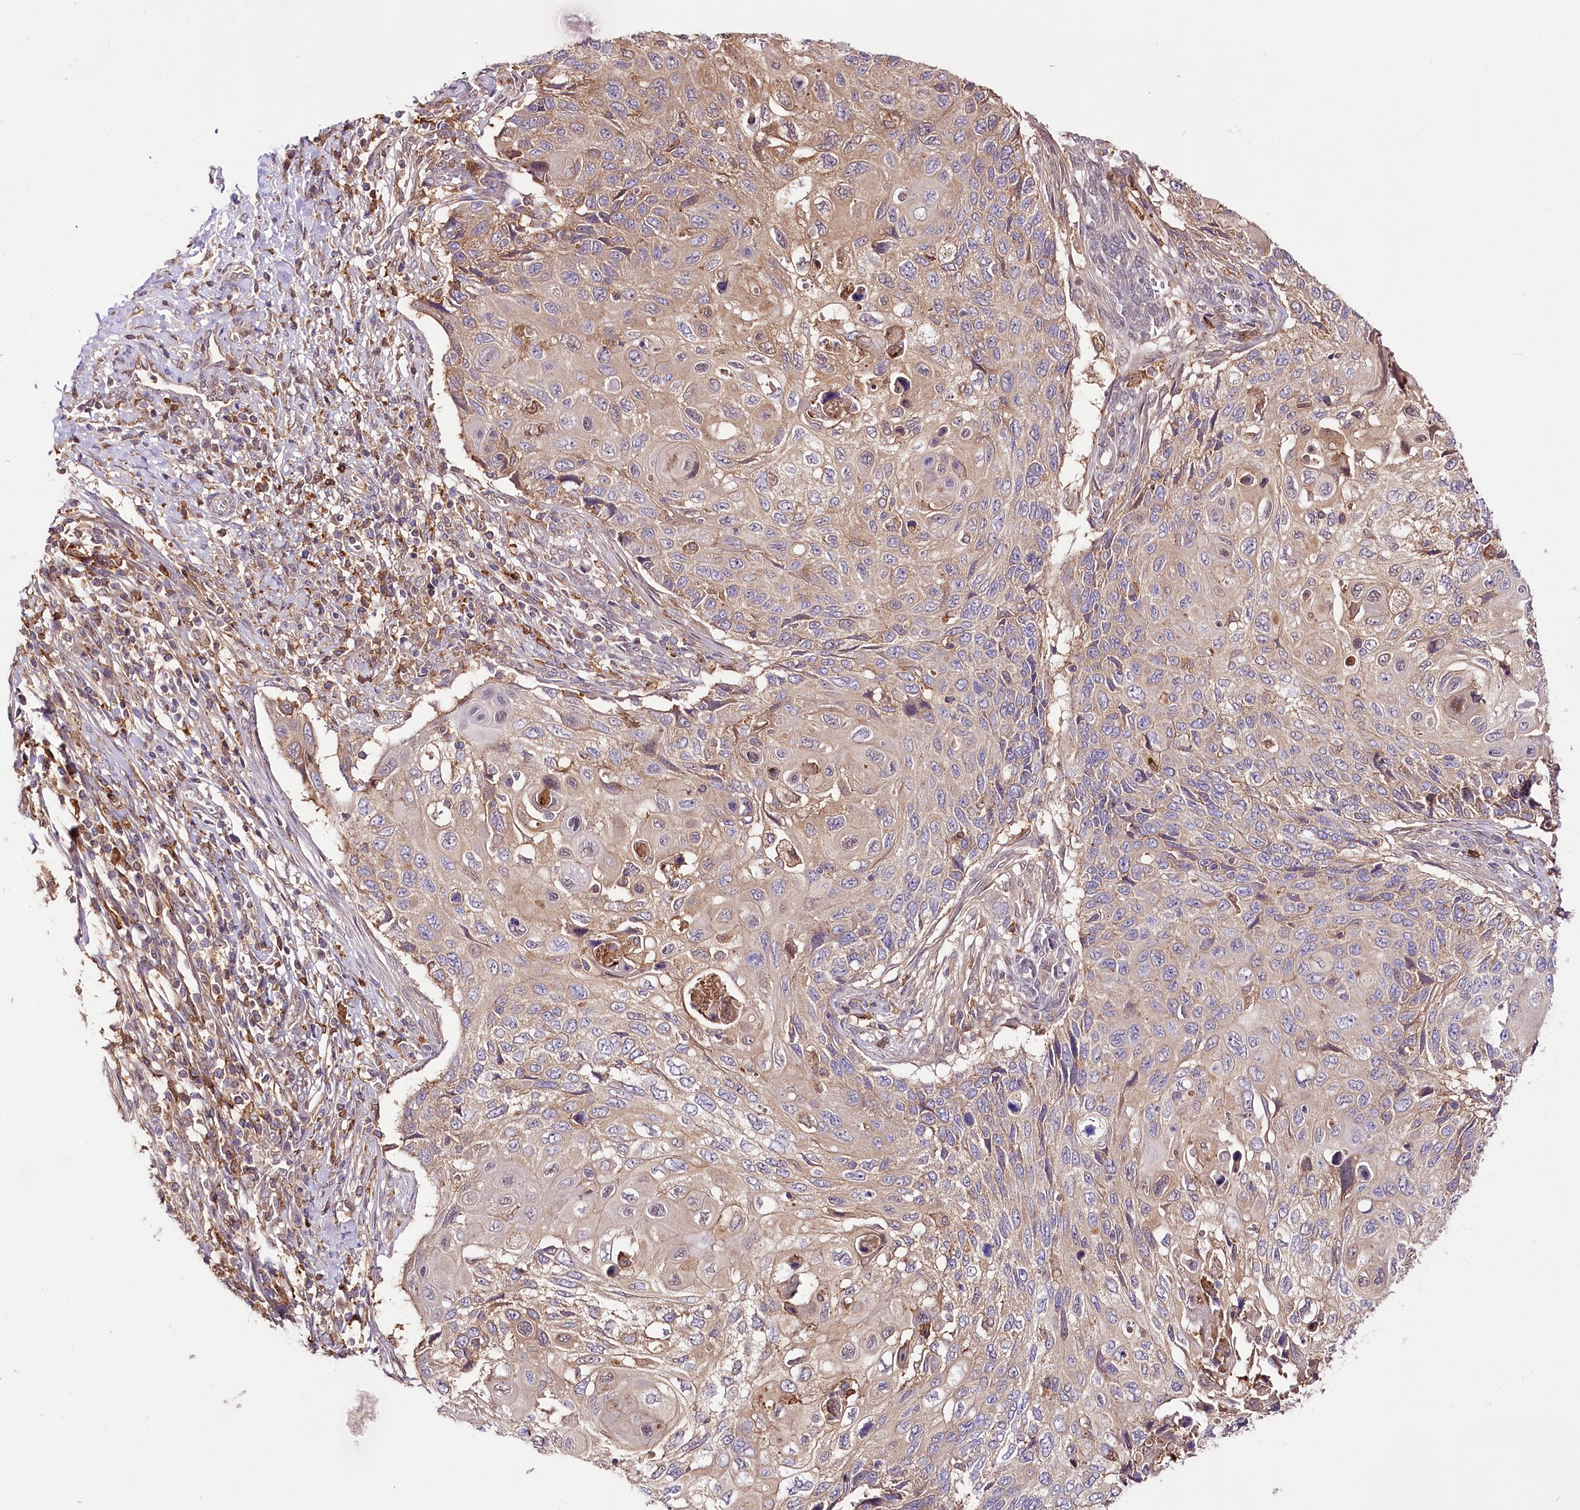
{"staining": {"intensity": "weak", "quantity": "25%-75%", "location": "cytoplasmic/membranous"}, "tissue": "cervical cancer", "cell_type": "Tumor cells", "image_type": "cancer", "snomed": [{"axis": "morphology", "description": "Squamous cell carcinoma, NOS"}, {"axis": "topography", "description": "Cervix"}], "caption": "A low amount of weak cytoplasmic/membranous positivity is present in about 25%-75% of tumor cells in cervical squamous cell carcinoma tissue.", "gene": "UGP2", "patient": {"sex": "female", "age": 70}}